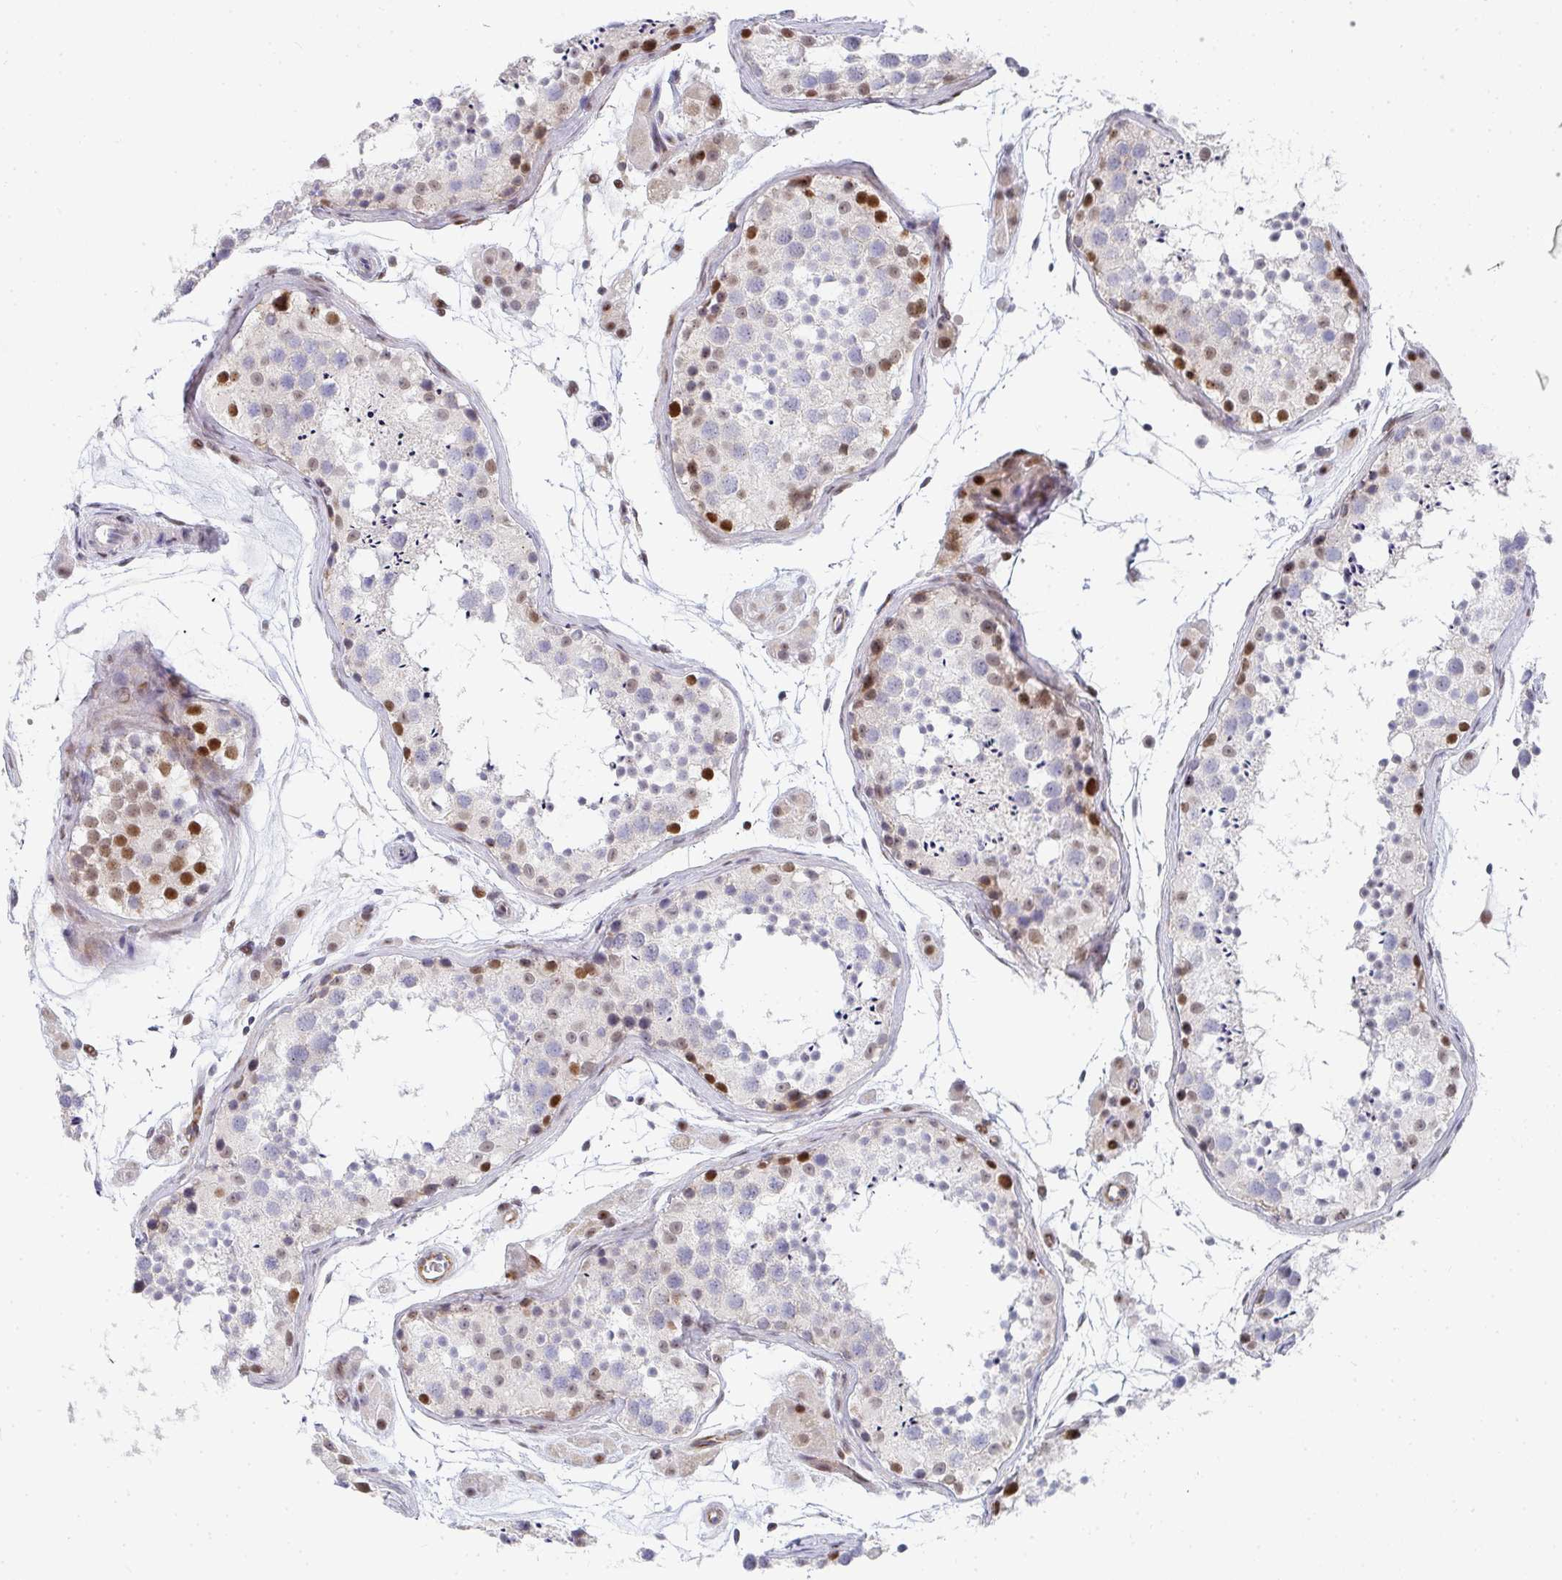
{"staining": {"intensity": "strong", "quantity": "<25%", "location": "nuclear"}, "tissue": "testis", "cell_type": "Cells in seminiferous ducts", "image_type": "normal", "snomed": [{"axis": "morphology", "description": "Normal tissue, NOS"}, {"axis": "topography", "description": "Testis"}], "caption": "IHC staining of benign testis, which exhibits medium levels of strong nuclear staining in about <25% of cells in seminiferous ducts indicating strong nuclear protein staining. The staining was performed using DAB (brown) for protein detection and nuclei were counterstained in hematoxylin (blue).", "gene": "ZIC3", "patient": {"sex": "male", "age": 41}}